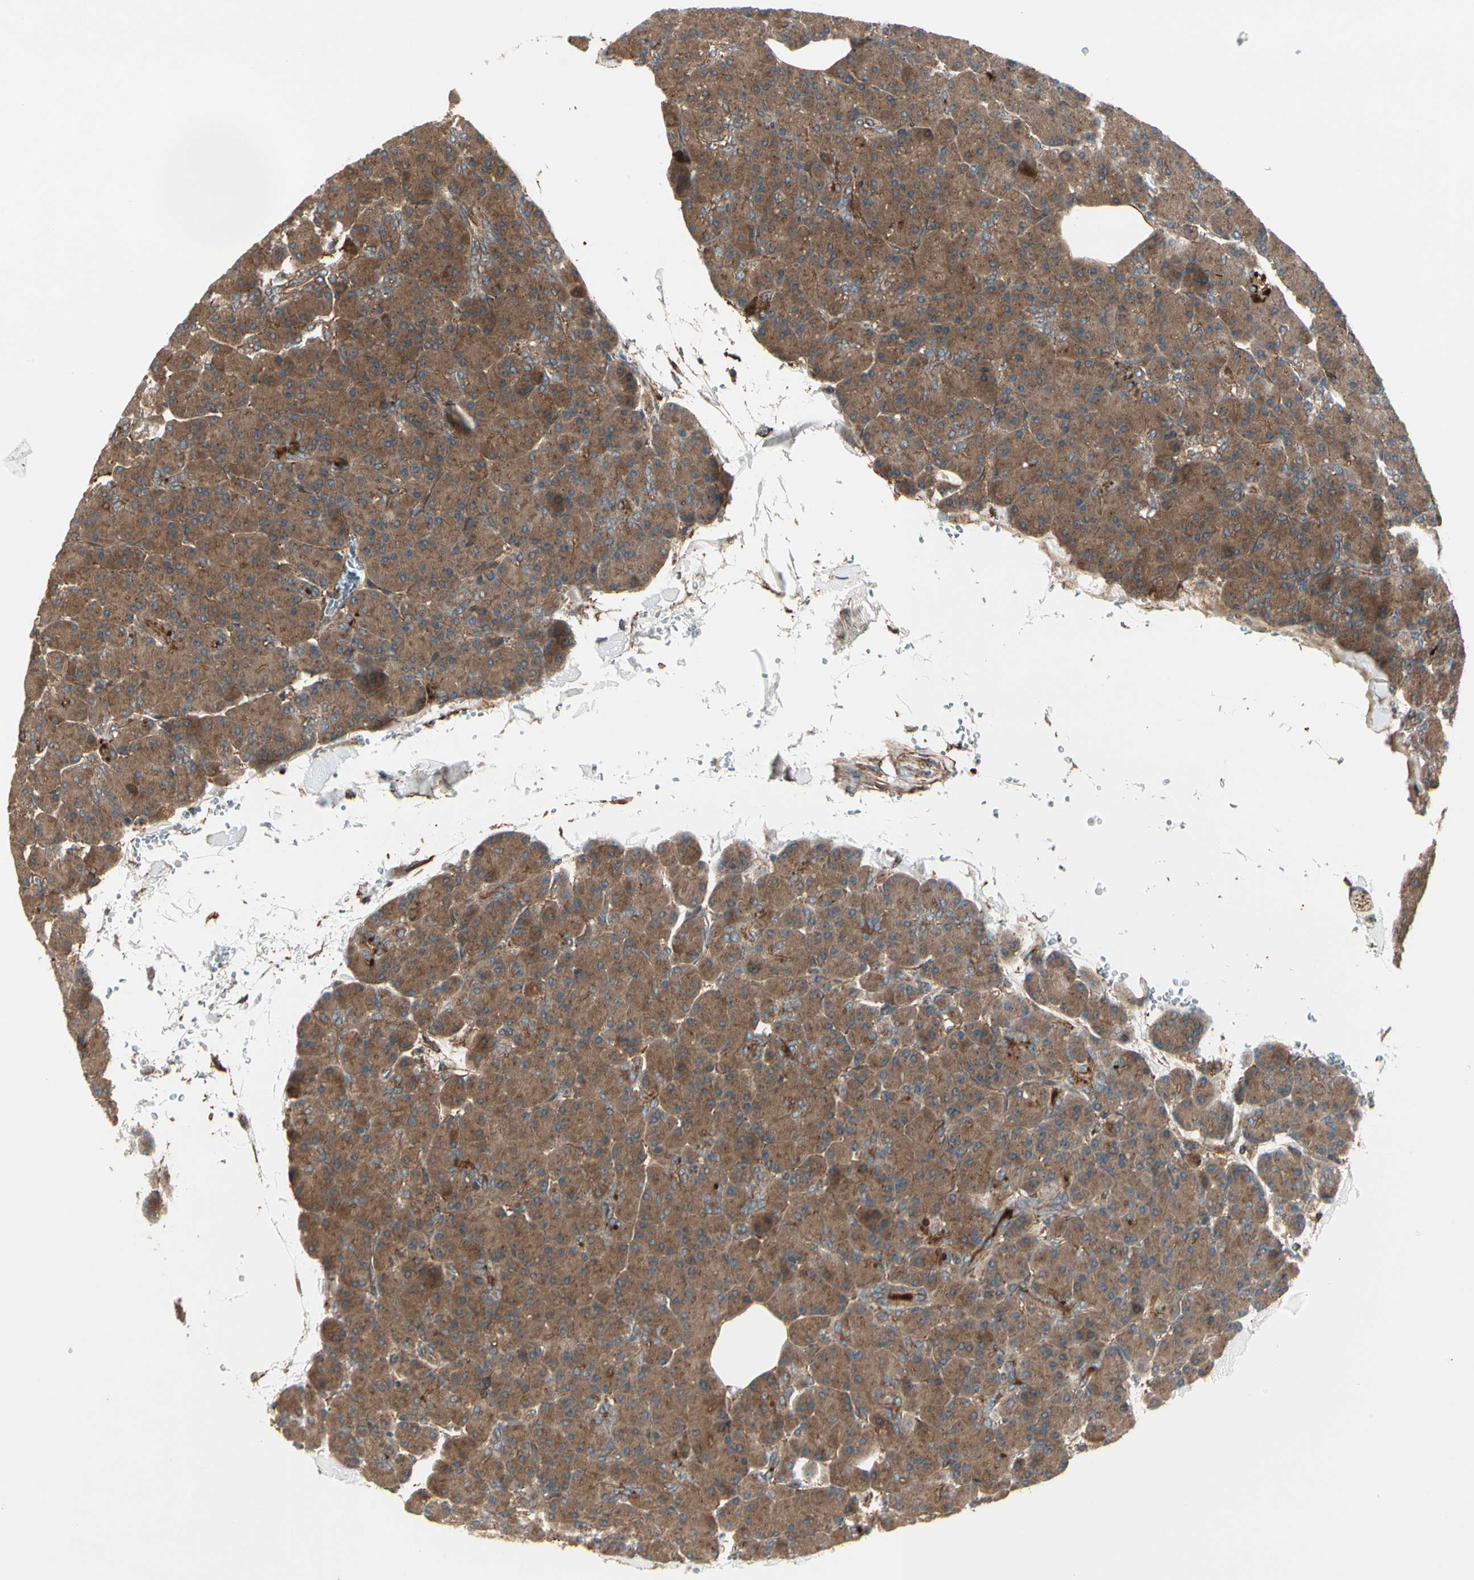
{"staining": {"intensity": "strong", "quantity": ">75%", "location": "cytoplasmic/membranous"}, "tissue": "pancreas", "cell_type": "Exocrine glandular cells", "image_type": "normal", "snomed": [{"axis": "morphology", "description": "Normal tissue, NOS"}, {"axis": "topography", "description": "Pancreas"}], "caption": "Benign pancreas was stained to show a protein in brown. There is high levels of strong cytoplasmic/membranous staining in about >75% of exocrine glandular cells. Immunohistochemistry (ihc) stains the protein in brown and the nuclei are stained blue.", "gene": "FKBP15", "patient": {"sex": "female", "age": 43}}